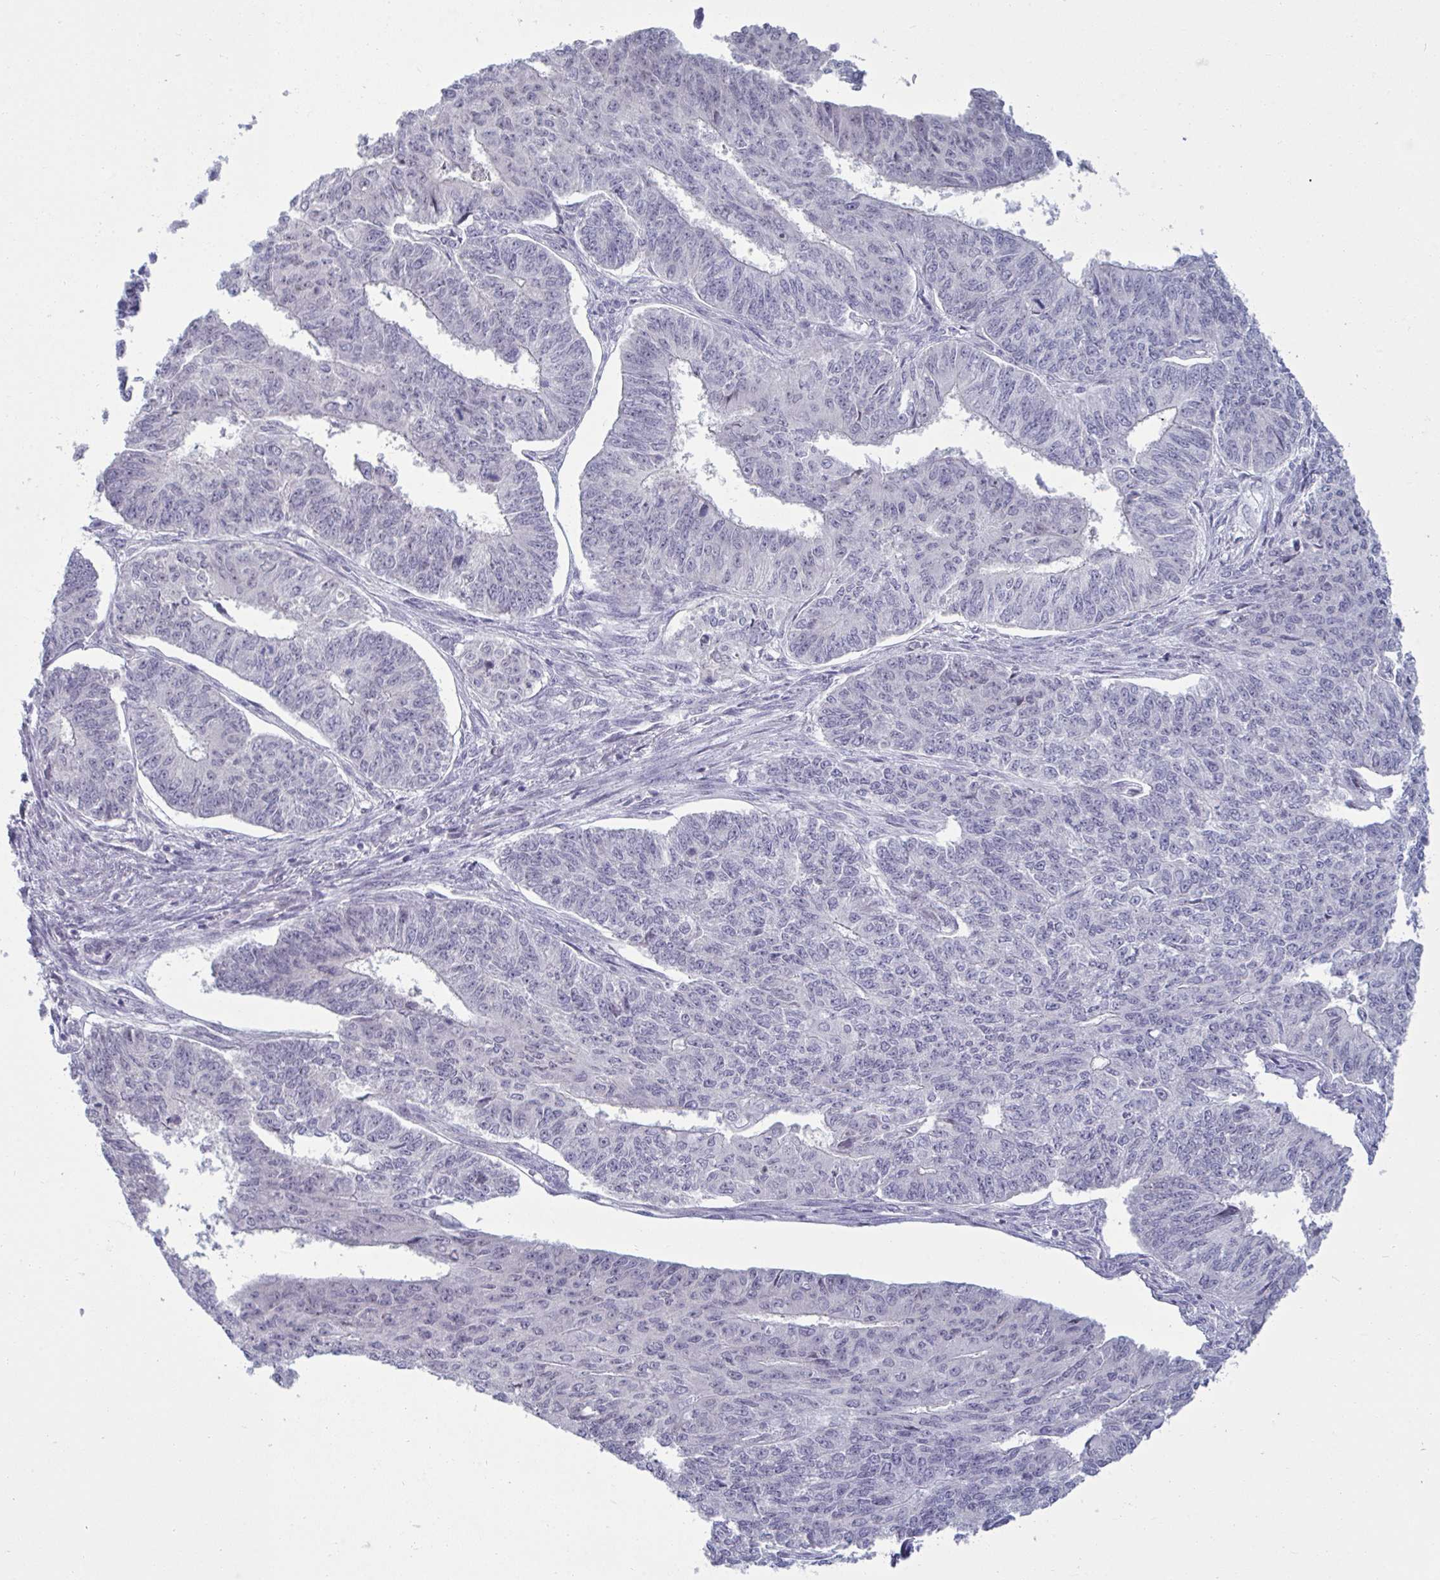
{"staining": {"intensity": "negative", "quantity": "none", "location": "none"}, "tissue": "endometrial cancer", "cell_type": "Tumor cells", "image_type": "cancer", "snomed": [{"axis": "morphology", "description": "Adenocarcinoma, NOS"}, {"axis": "topography", "description": "Endometrium"}], "caption": "DAB immunohistochemical staining of human endometrial cancer demonstrates no significant positivity in tumor cells.", "gene": "RNASEH1", "patient": {"sex": "female", "age": 32}}